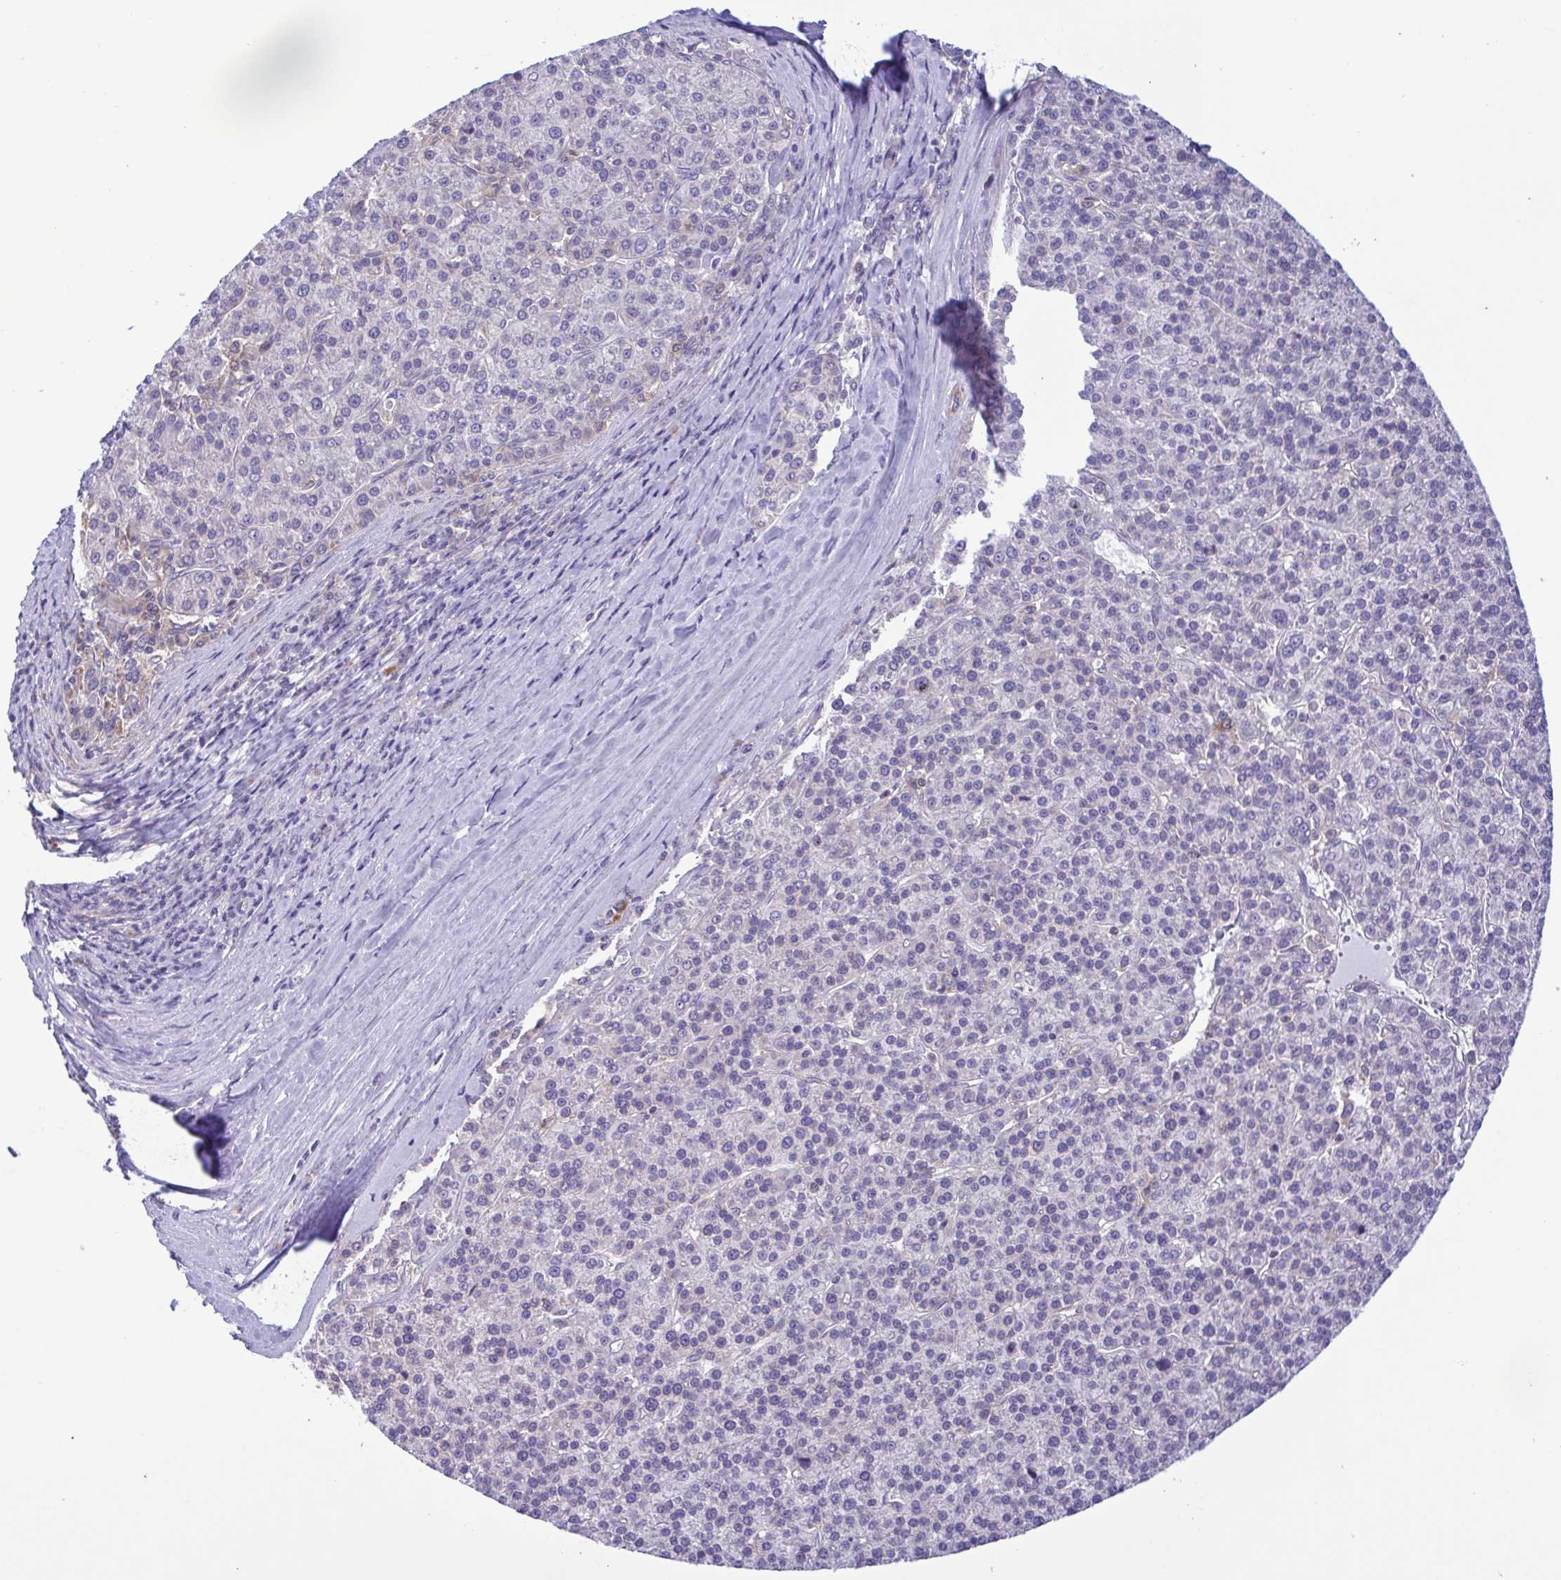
{"staining": {"intensity": "negative", "quantity": "none", "location": "none"}, "tissue": "liver cancer", "cell_type": "Tumor cells", "image_type": "cancer", "snomed": [{"axis": "morphology", "description": "Carcinoma, Hepatocellular, NOS"}, {"axis": "topography", "description": "Liver"}], "caption": "This photomicrograph is of hepatocellular carcinoma (liver) stained with IHC to label a protein in brown with the nuclei are counter-stained blue. There is no expression in tumor cells.", "gene": "TNNI3", "patient": {"sex": "female", "age": 58}}